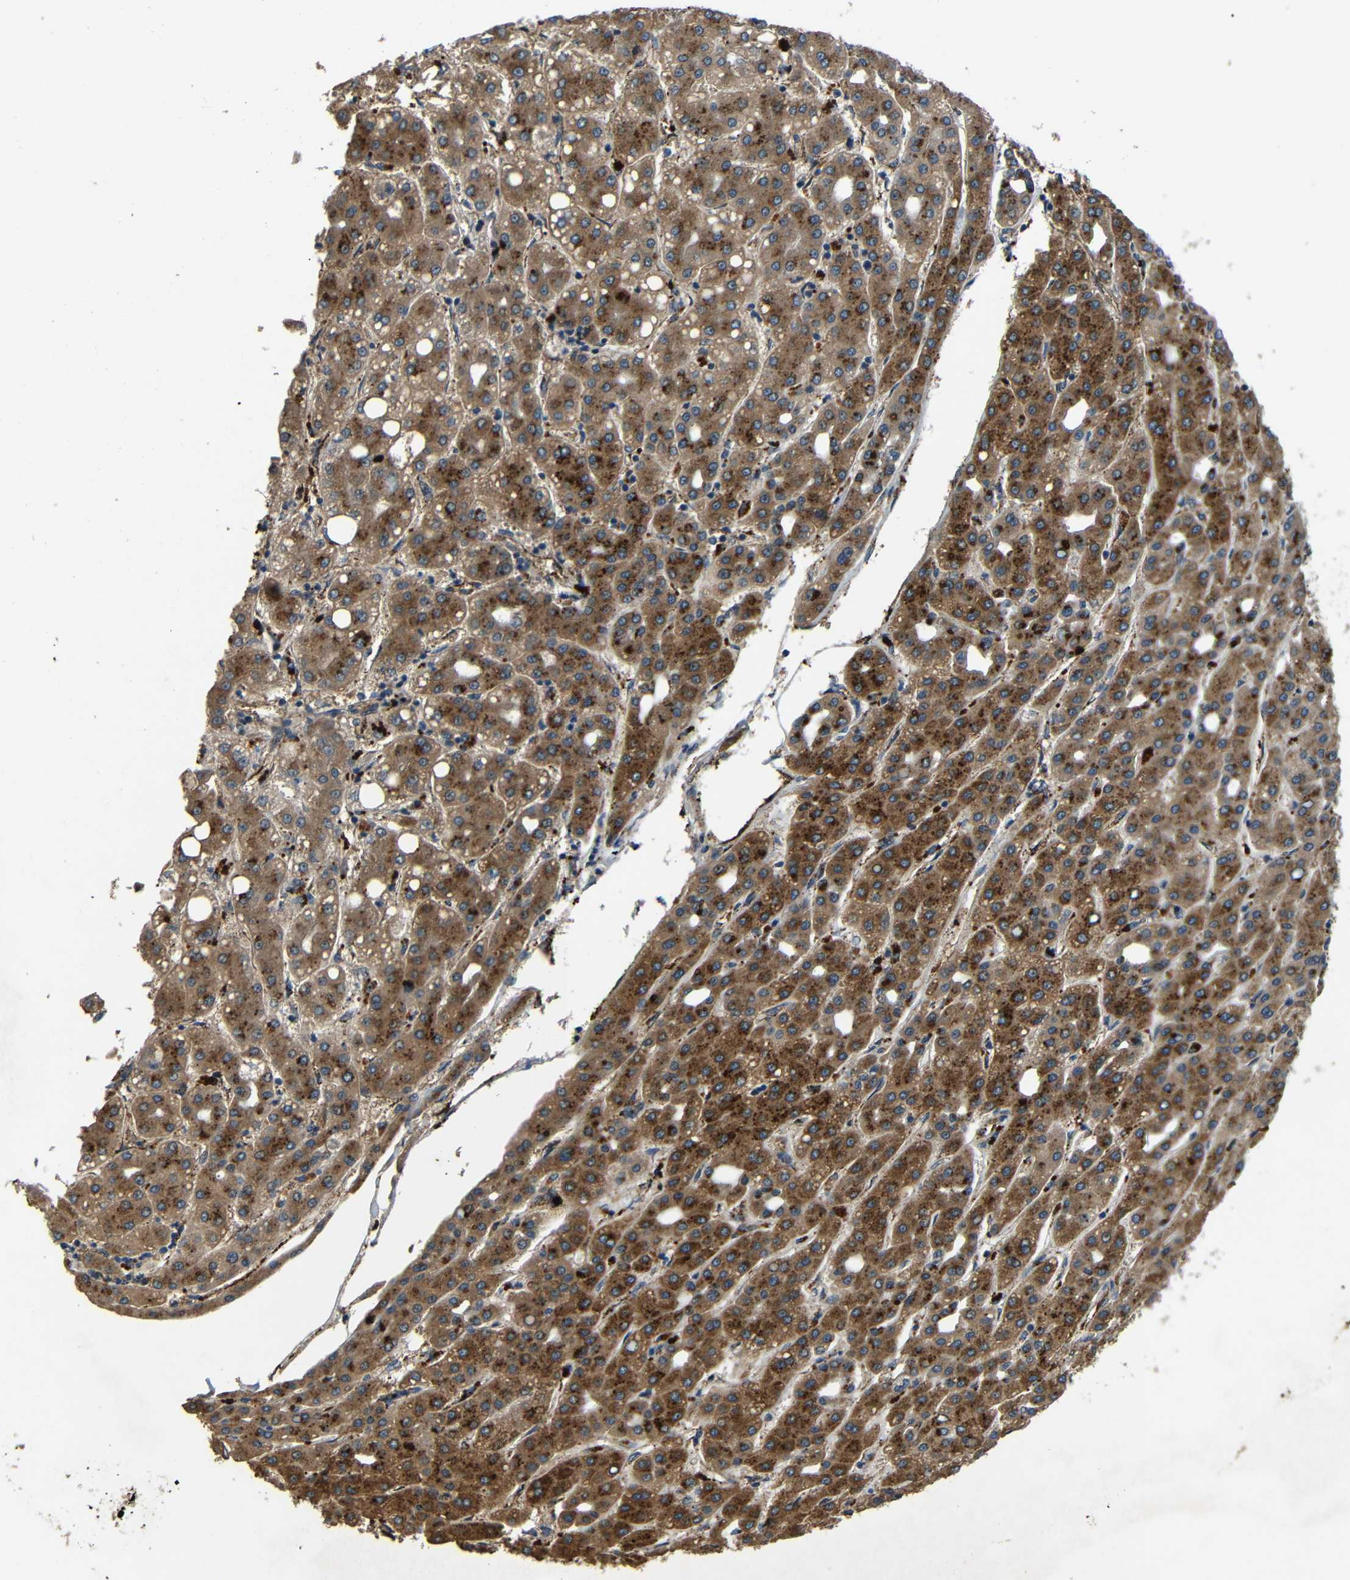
{"staining": {"intensity": "strong", "quantity": ">75%", "location": "cytoplasmic/membranous"}, "tissue": "liver cancer", "cell_type": "Tumor cells", "image_type": "cancer", "snomed": [{"axis": "morphology", "description": "Carcinoma, Hepatocellular, NOS"}, {"axis": "topography", "description": "Liver"}], "caption": "A high-resolution histopathology image shows IHC staining of liver cancer (hepatocellular carcinoma), which demonstrates strong cytoplasmic/membranous positivity in about >75% of tumor cells.", "gene": "ATP7A", "patient": {"sex": "male", "age": 65}}